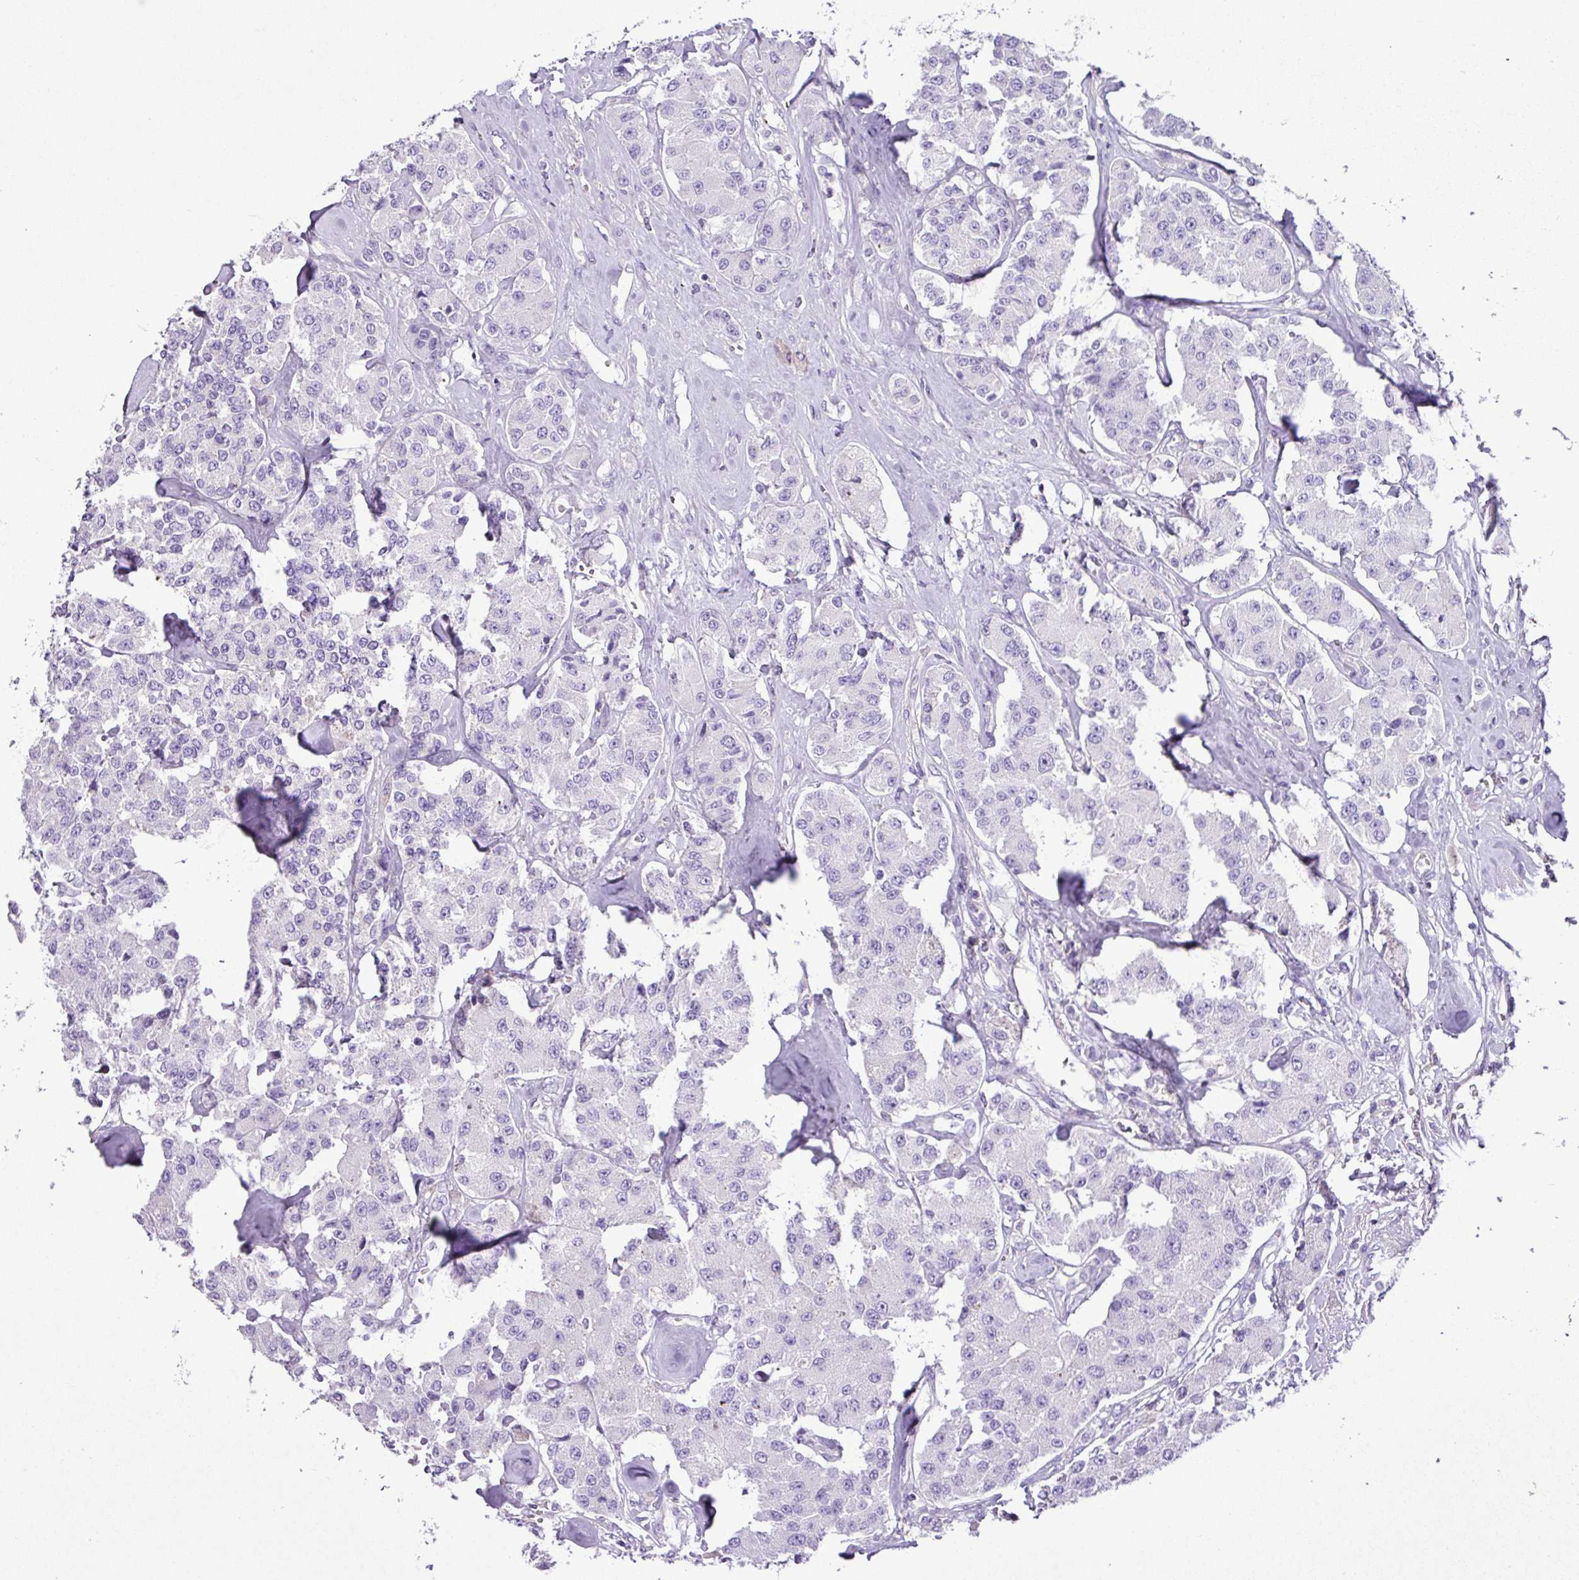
{"staining": {"intensity": "negative", "quantity": "none", "location": "none"}, "tissue": "carcinoid", "cell_type": "Tumor cells", "image_type": "cancer", "snomed": [{"axis": "morphology", "description": "Carcinoid, malignant, NOS"}, {"axis": "topography", "description": "Pancreas"}], "caption": "Tumor cells show no significant protein staining in carcinoid.", "gene": "ZNF334", "patient": {"sex": "male", "age": 41}}